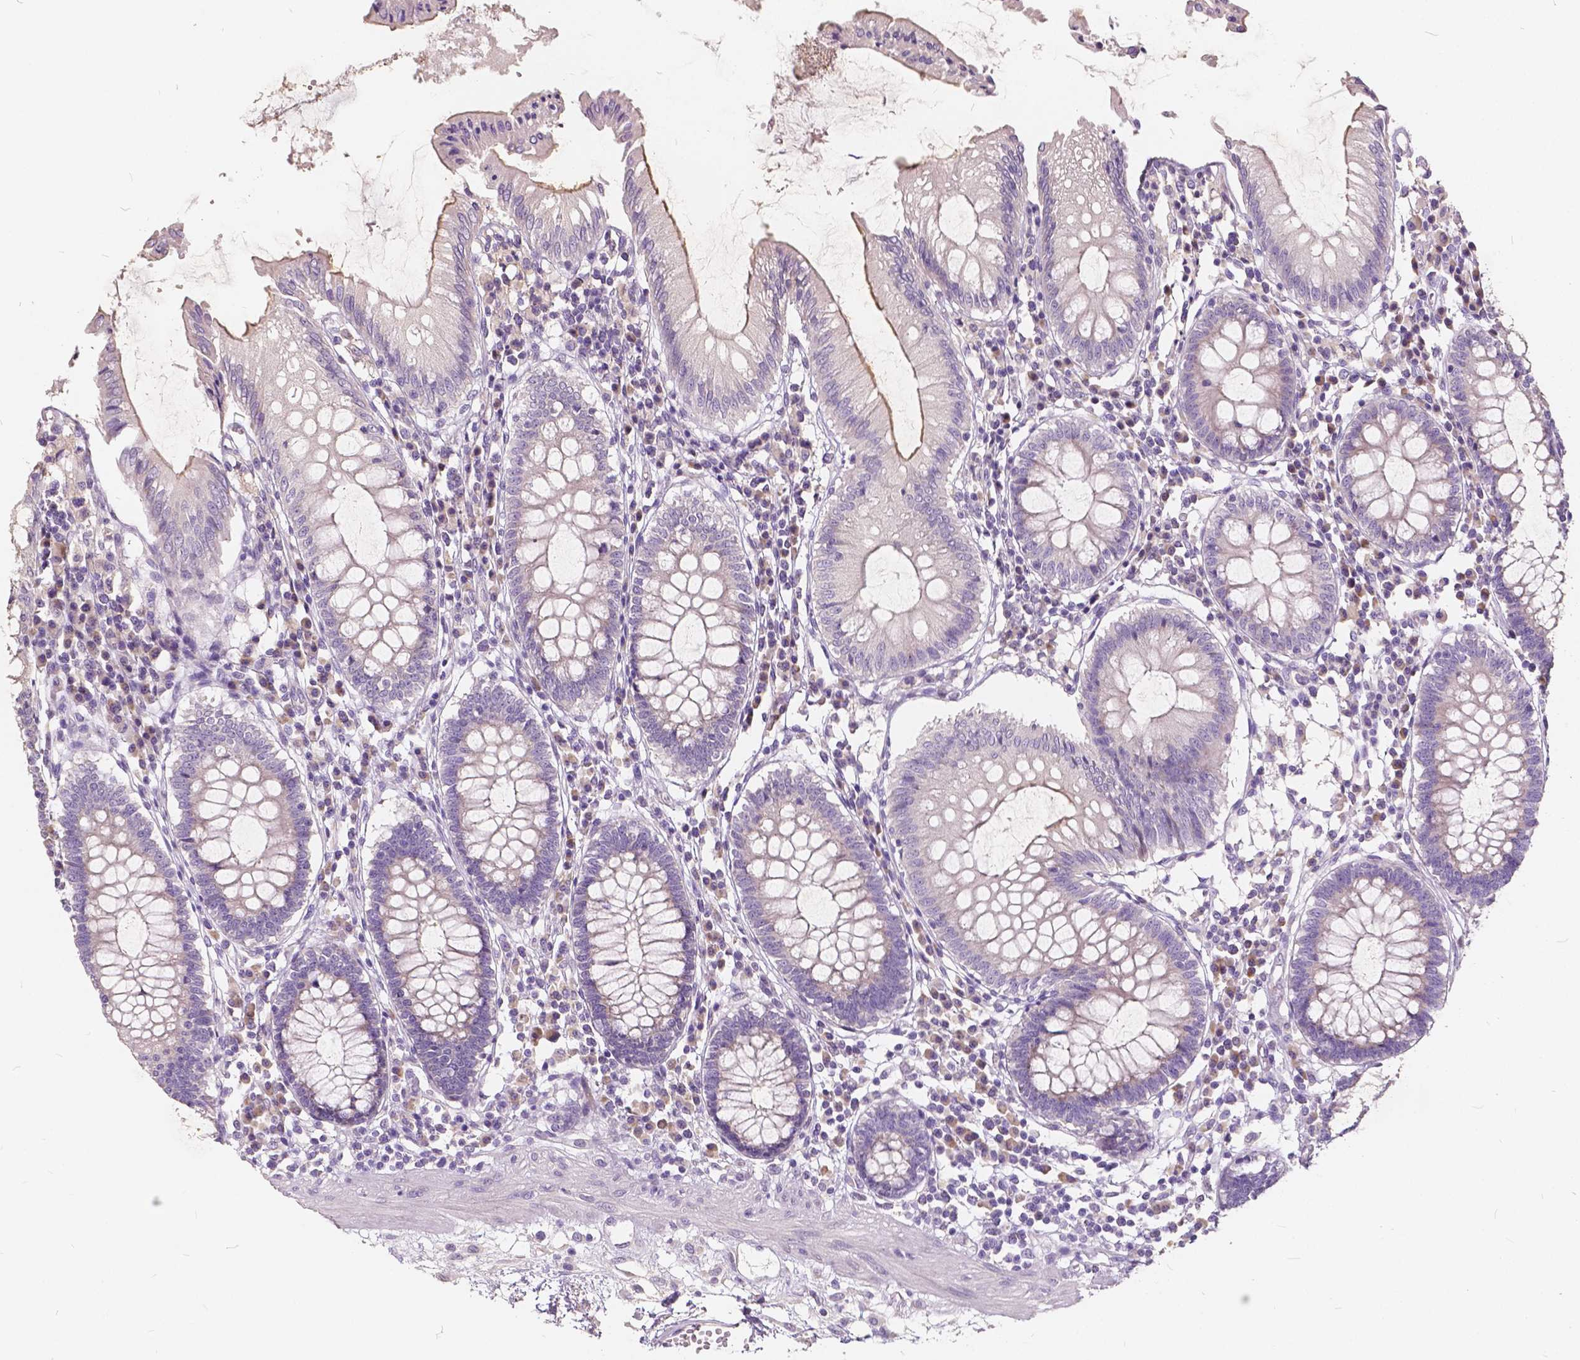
{"staining": {"intensity": "negative", "quantity": "none", "location": "none"}, "tissue": "colon", "cell_type": "Endothelial cells", "image_type": "normal", "snomed": [{"axis": "morphology", "description": "Normal tissue, NOS"}, {"axis": "morphology", "description": "Adenocarcinoma, NOS"}, {"axis": "topography", "description": "Colon"}], "caption": "Benign colon was stained to show a protein in brown. There is no significant expression in endothelial cells.", "gene": "SLC7A8", "patient": {"sex": "male", "age": 83}}